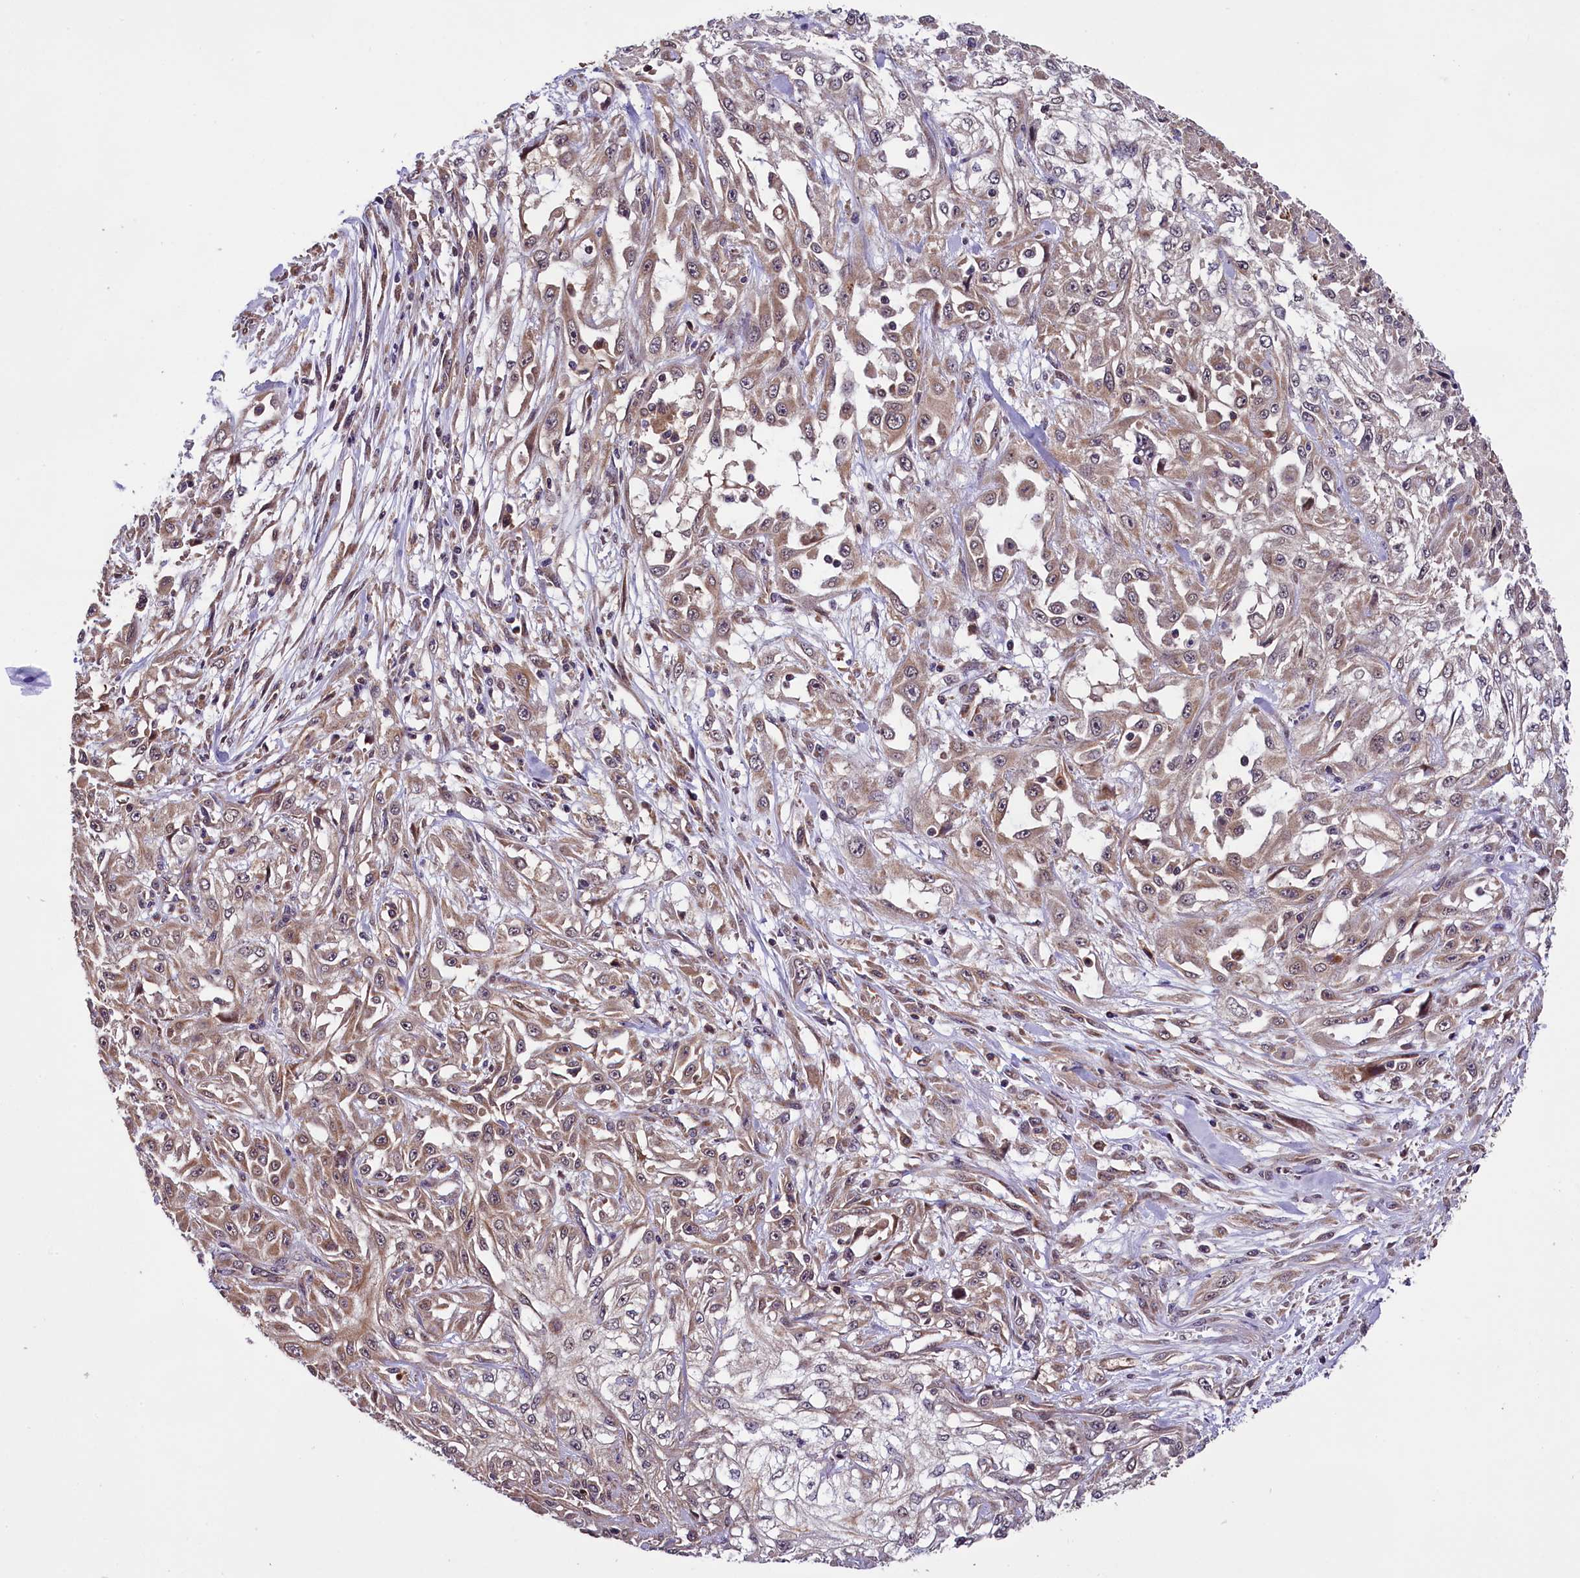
{"staining": {"intensity": "weak", "quantity": ">75%", "location": "cytoplasmic/membranous"}, "tissue": "skin cancer", "cell_type": "Tumor cells", "image_type": "cancer", "snomed": [{"axis": "morphology", "description": "Squamous cell carcinoma, NOS"}, {"axis": "morphology", "description": "Squamous cell carcinoma, metastatic, NOS"}, {"axis": "topography", "description": "Skin"}, {"axis": "topography", "description": "Lymph node"}], "caption": "Protein staining of skin cancer tissue shows weak cytoplasmic/membranous staining in about >75% of tumor cells. (DAB = brown stain, brightfield microscopy at high magnification).", "gene": "DOHH", "patient": {"sex": "male", "age": 75}}